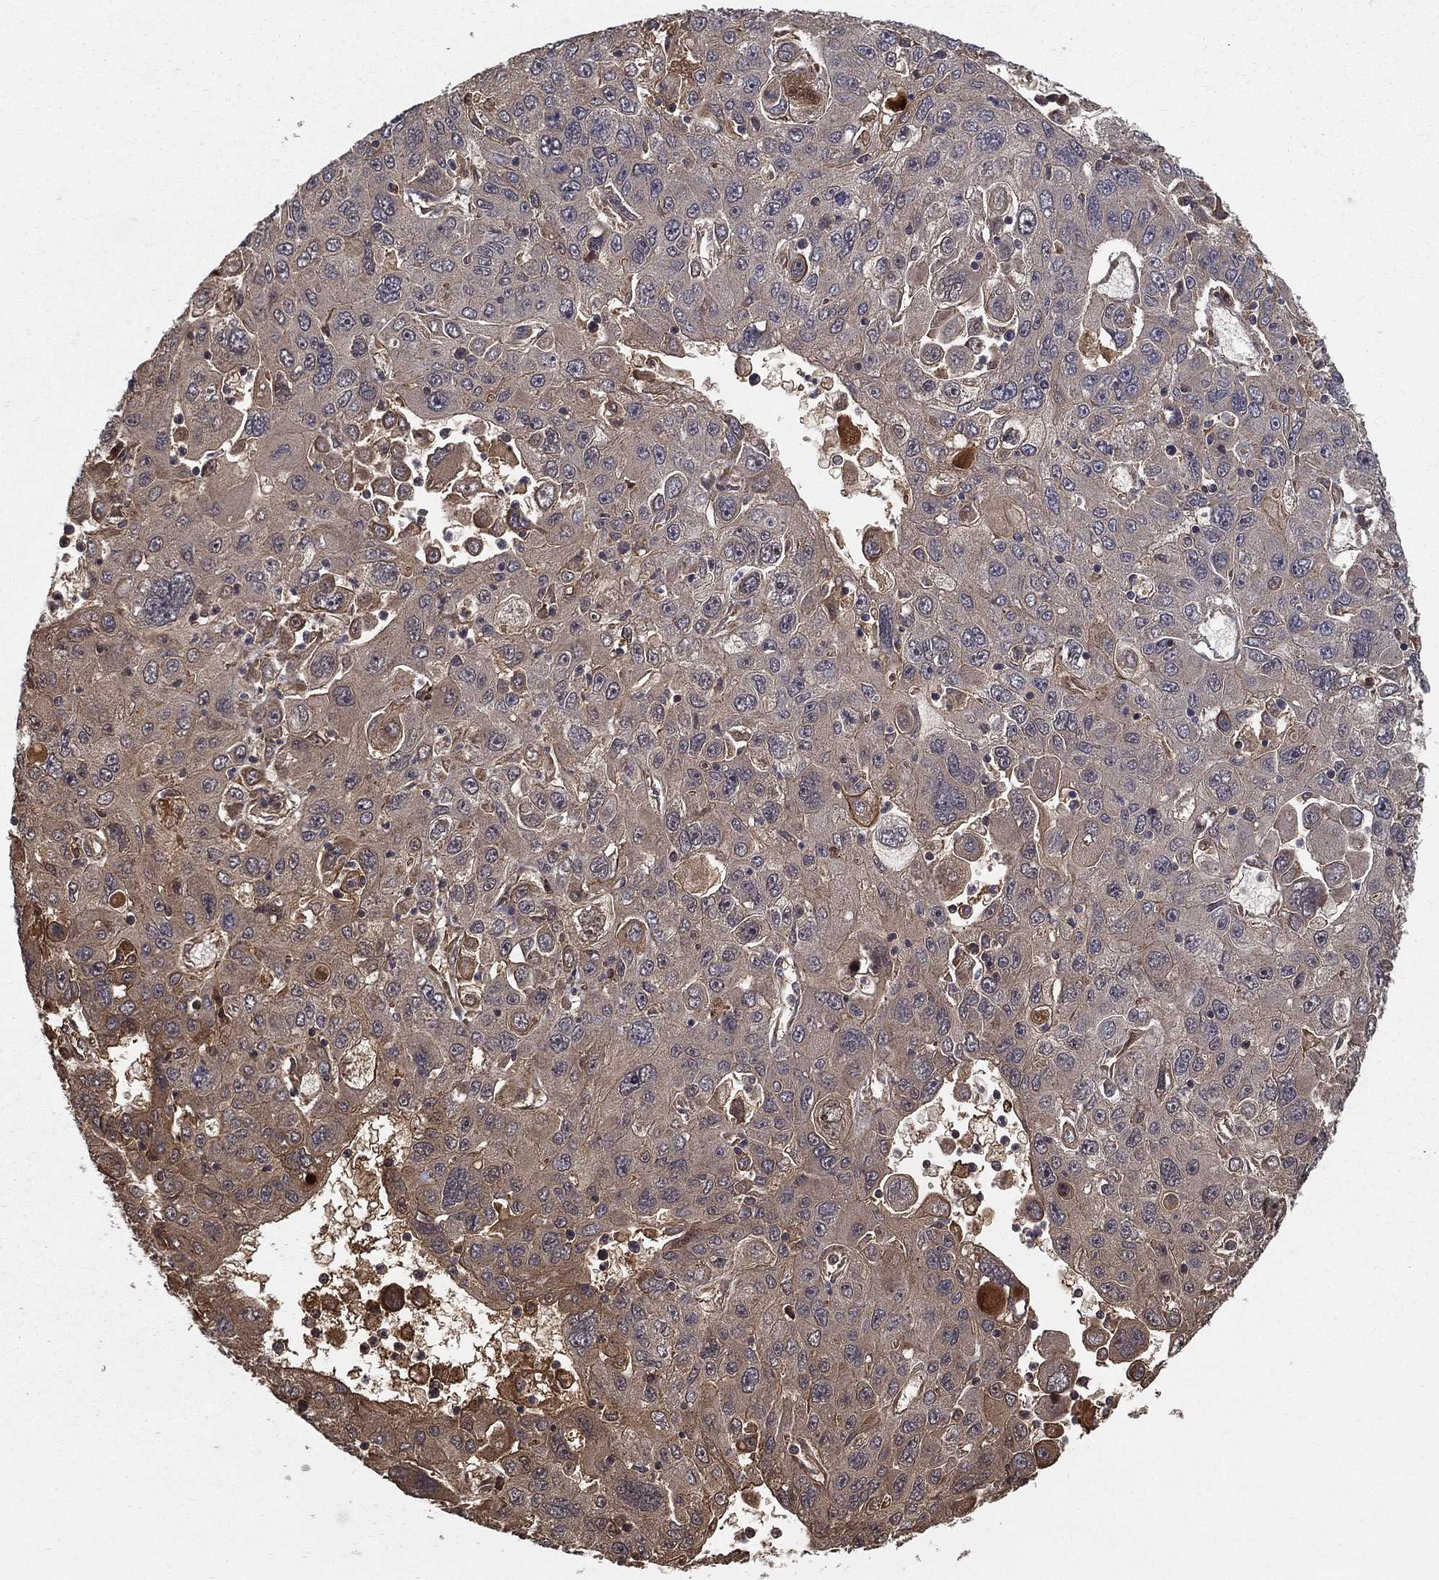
{"staining": {"intensity": "weak", "quantity": "<25%", "location": "cytoplasmic/membranous"}, "tissue": "stomach cancer", "cell_type": "Tumor cells", "image_type": "cancer", "snomed": [{"axis": "morphology", "description": "Adenocarcinoma, NOS"}, {"axis": "topography", "description": "Stomach"}], "caption": "This image is of adenocarcinoma (stomach) stained with immunohistochemistry (IHC) to label a protein in brown with the nuclei are counter-stained blue. There is no staining in tumor cells.", "gene": "SLC6A6", "patient": {"sex": "male", "age": 56}}